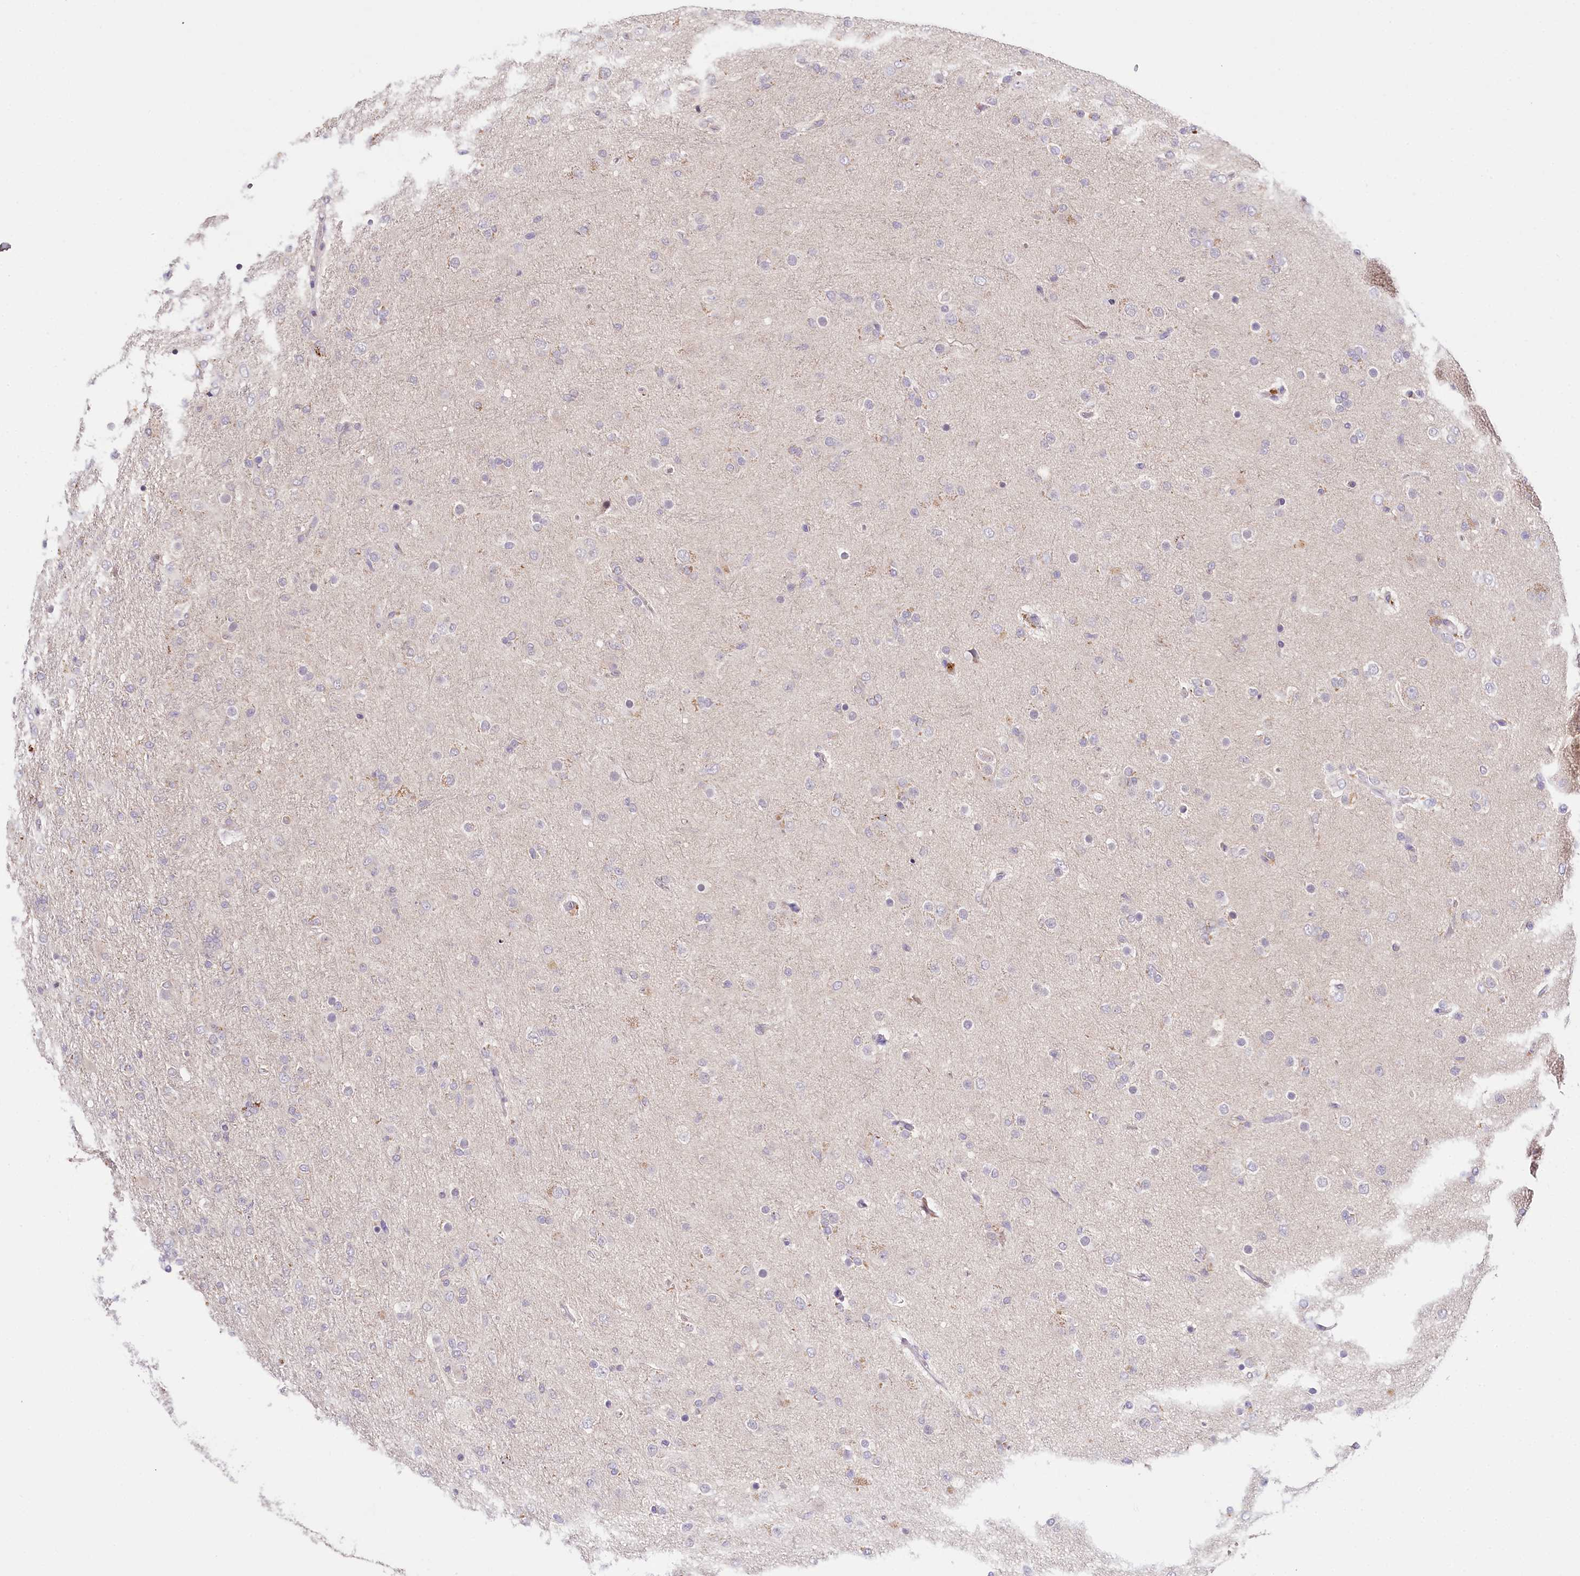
{"staining": {"intensity": "negative", "quantity": "none", "location": "none"}, "tissue": "glioma", "cell_type": "Tumor cells", "image_type": "cancer", "snomed": [{"axis": "morphology", "description": "Glioma, malignant, Low grade"}, {"axis": "topography", "description": "Brain"}], "caption": "Glioma stained for a protein using IHC reveals no expression tumor cells.", "gene": "DAPK1", "patient": {"sex": "male", "age": 65}}